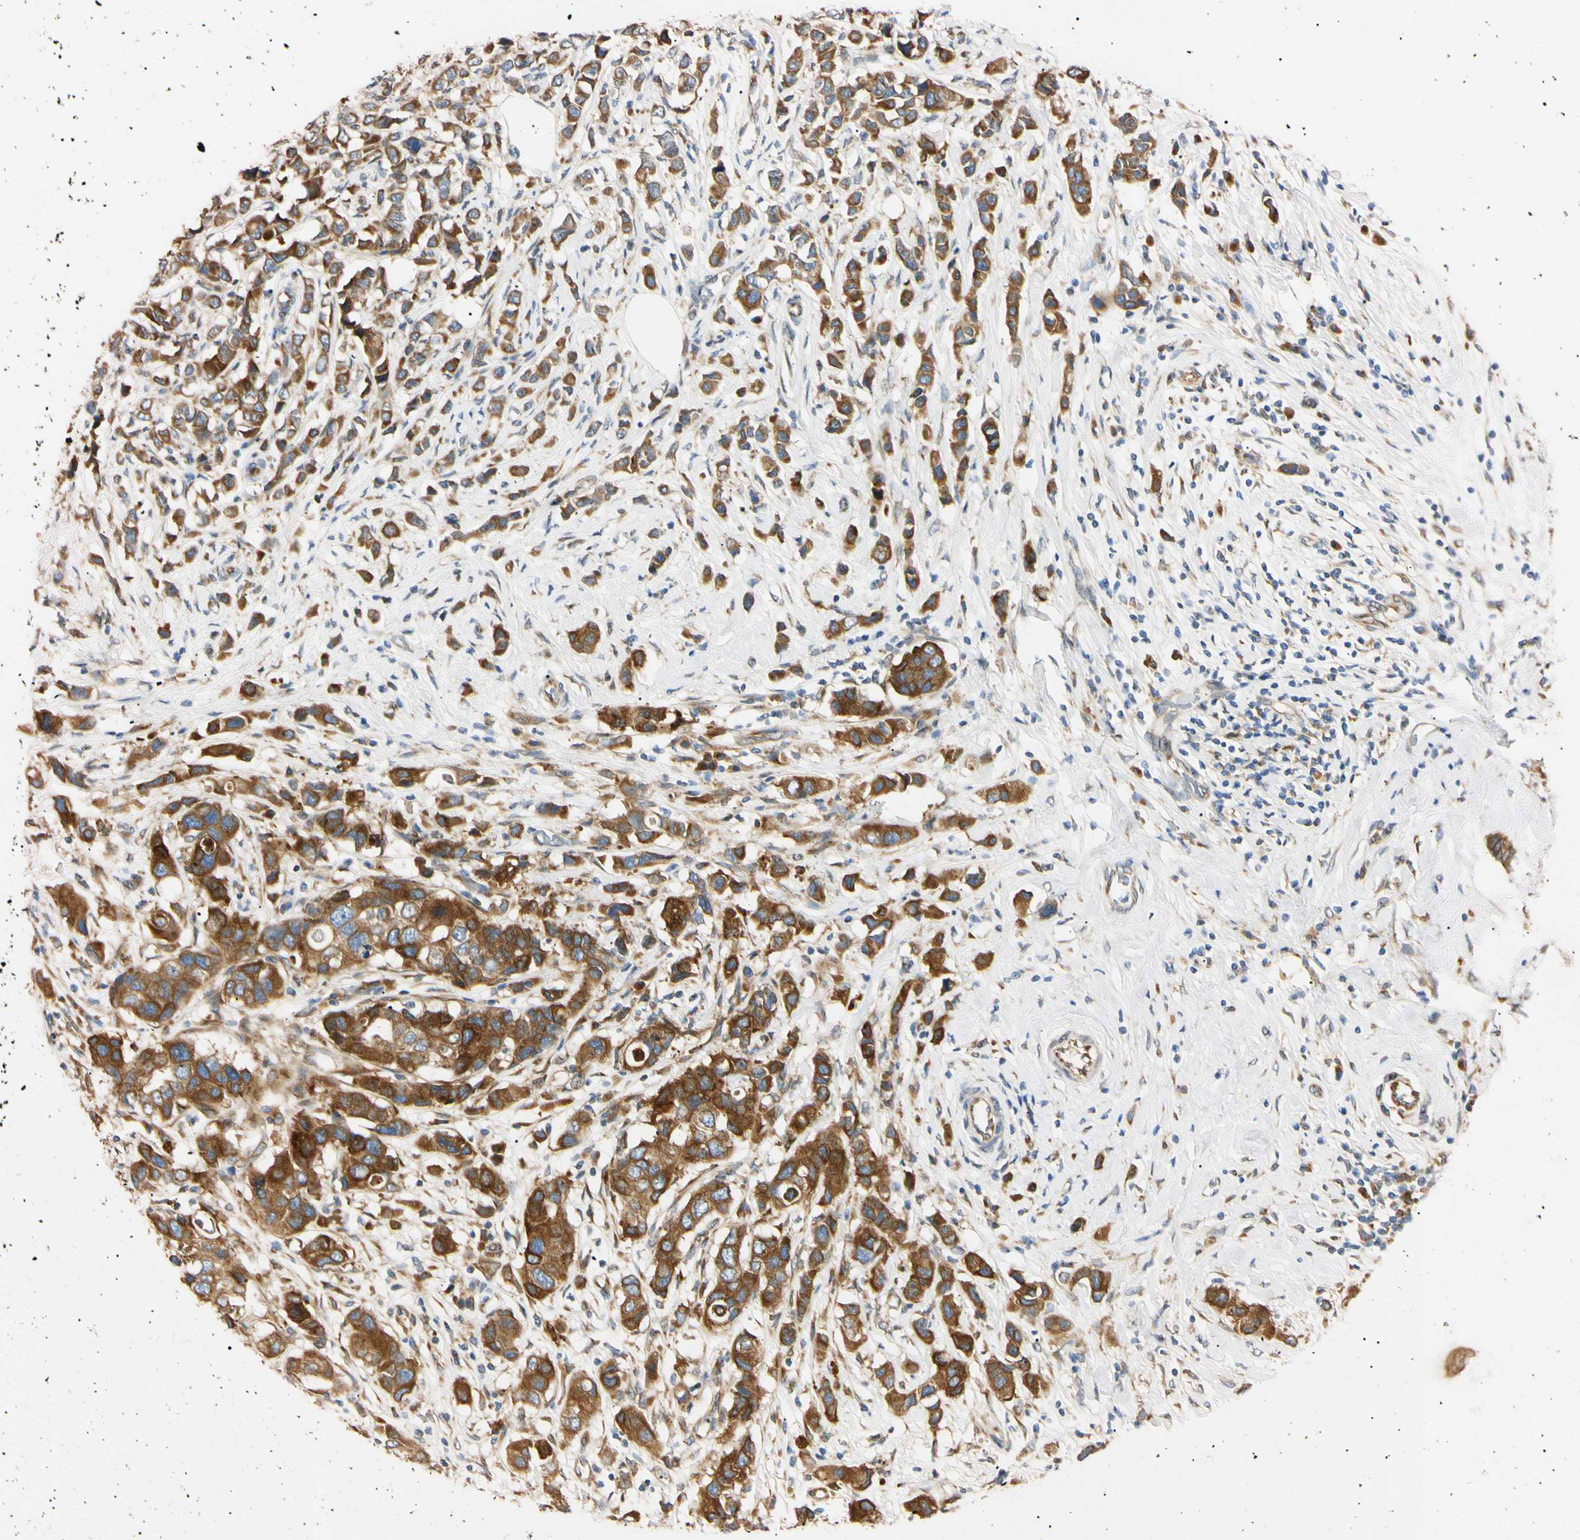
{"staining": {"intensity": "strong", "quantity": ">75%", "location": "cytoplasmic/membranous"}, "tissue": "breast cancer", "cell_type": "Tumor cells", "image_type": "cancer", "snomed": [{"axis": "morphology", "description": "Normal tissue, NOS"}, {"axis": "morphology", "description": "Duct carcinoma"}, {"axis": "topography", "description": "Breast"}], "caption": "Breast invasive ductal carcinoma stained for a protein exhibits strong cytoplasmic/membranous positivity in tumor cells.", "gene": "IER3IP1", "patient": {"sex": "female", "age": 50}}